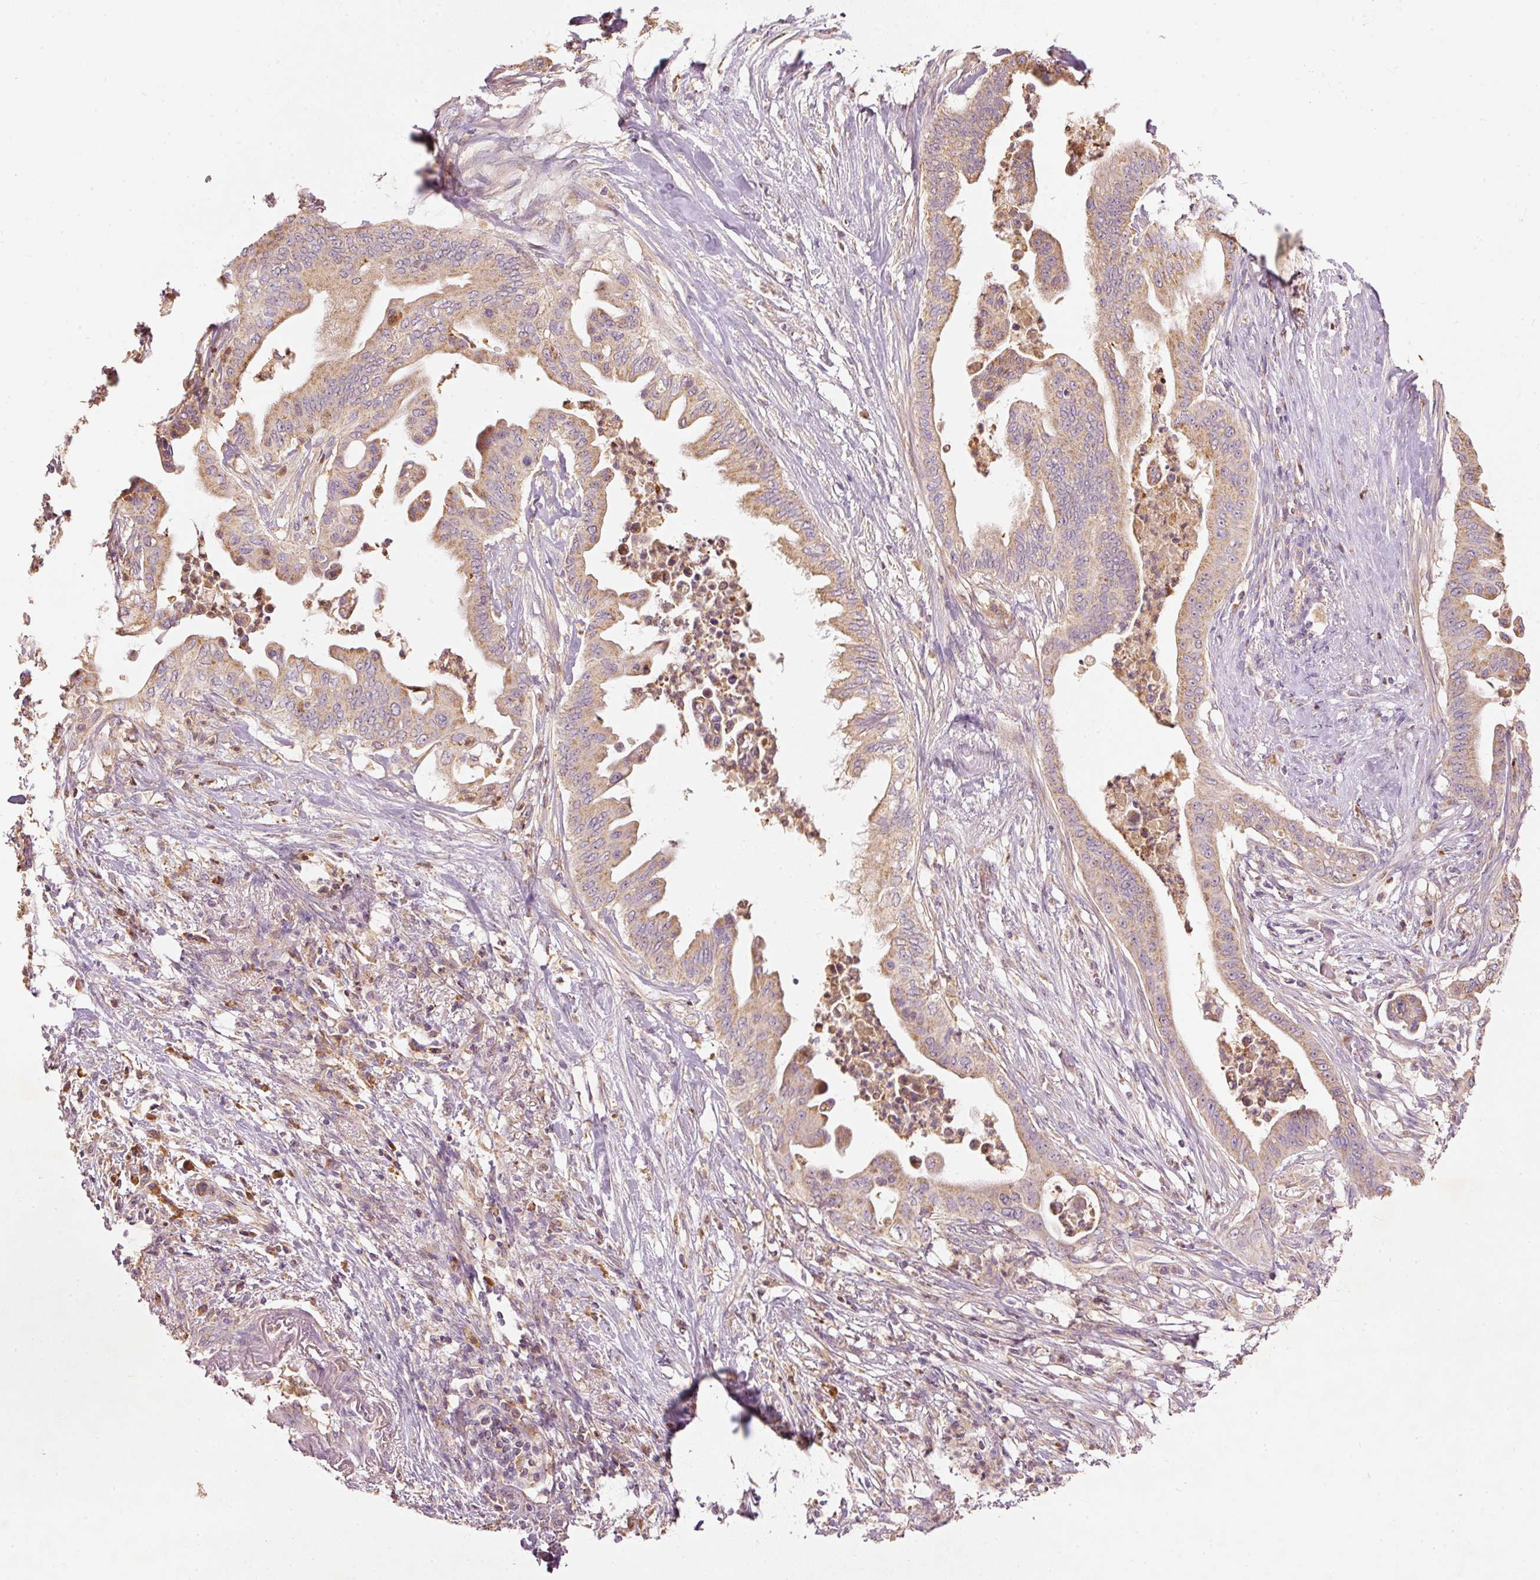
{"staining": {"intensity": "moderate", "quantity": "25%-75%", "location": "cytoplasmic/membranous"}, "tissue": "pancreatic cancer", "cell_type": "Tumor cells", "image_type": "cancer", "snomed": [{"axis": "morphology", "description": "Adenocarcinoma, NOS"}, {"axis": "topography", "description": "Pancreas"}], "caption": "The immunohistochemical stain labels moderate cytoplasmic/membranous positivity in tumor cells of adenocarcinoma (pancreatic) tissue.", "gene": "PSENEN", "patient": {"sex": "male", "age": 58}}